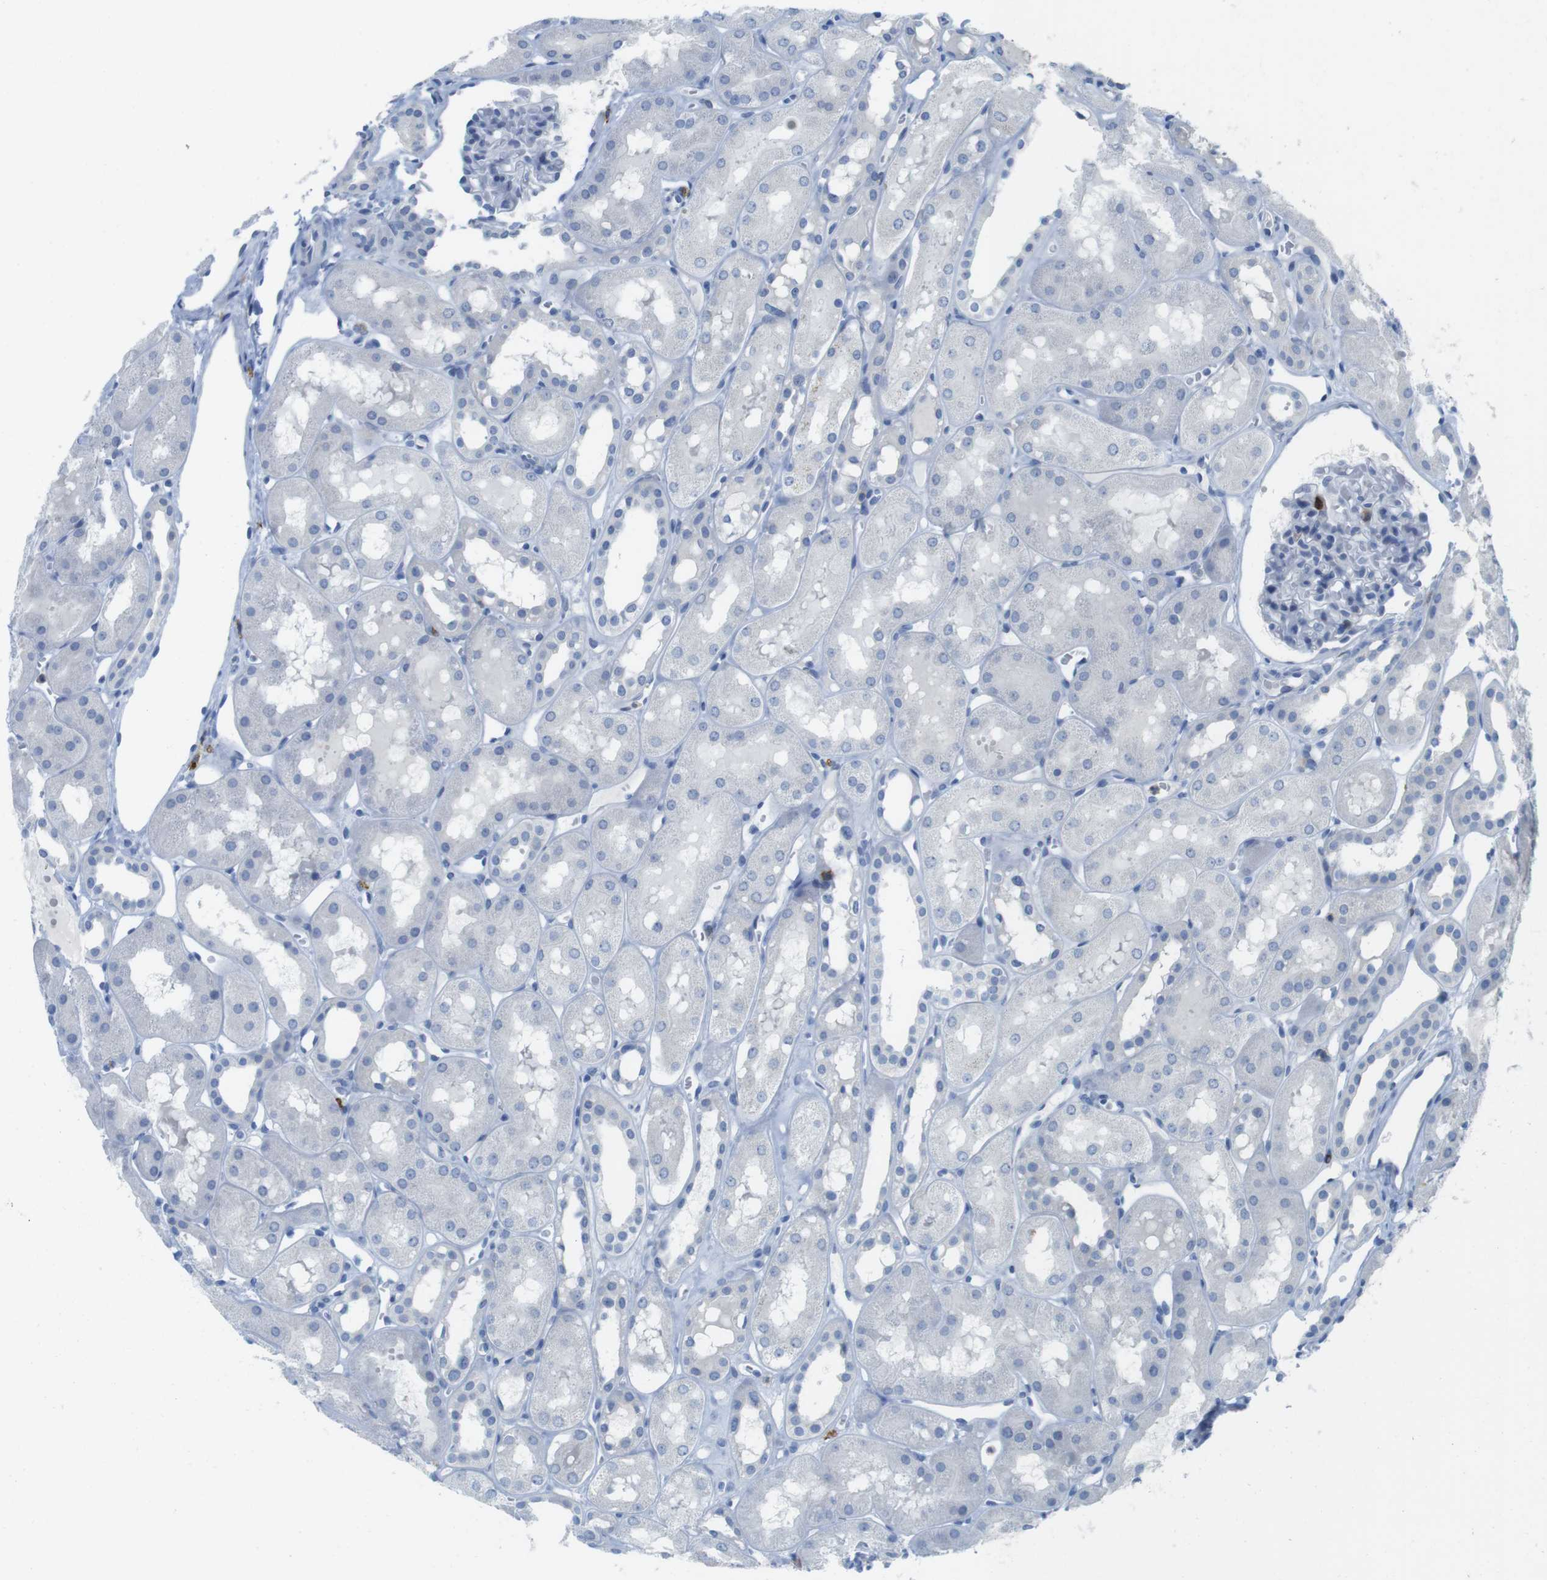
{"staining": {"intensity": "negative", "quantity": "none", "location": "none"}, "tissue": "kidney", "cell_type": "Cells in glomeruli", "image_type": "normal", "snomed": [{"axis": "morphology", "description": "Normal tissue, NOS"}, {"axis": "topography", "description": "Kidney"}, {"axis": "topography", "description": "Urinary bladder"}], "caption": "High power microscopy image of an IHC micrograph of benign kidney, revealing no significant positivity in cells in glomeruli. Nuclei are stained in blue.", "gene": "CD5", "patient": {"sex": "male", "age": 16}}